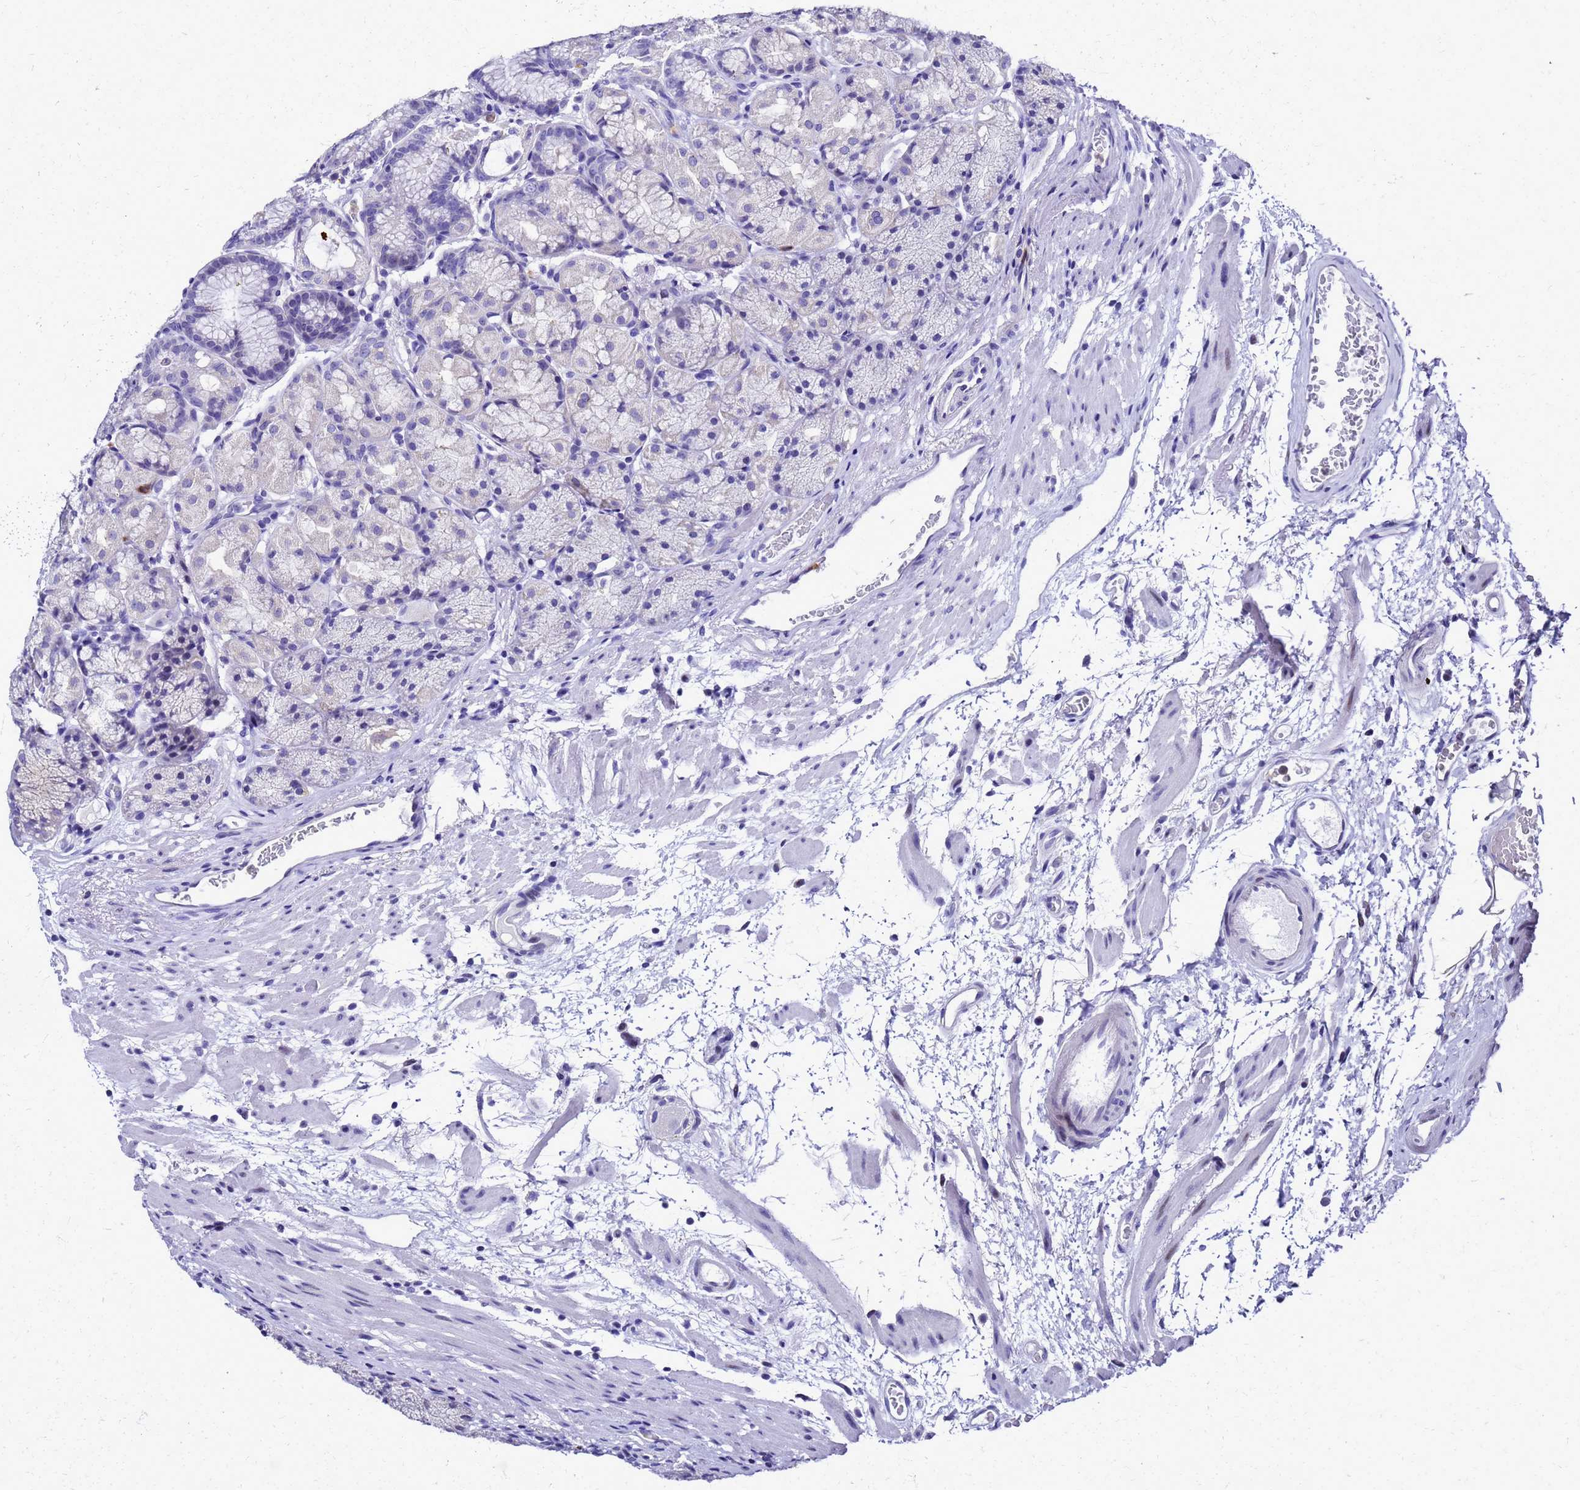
{"staining": {"intensity": "negative", "quantity": "none", "location": "none"}, "tissue": "stomach", "cell_type": "Glandular cells", "image_type": "normal", "snomed": [{"axis": "morphology", "description": "Normal tissue, NOS"}, {"axis": "topography", "description": "Stomach"}], "caption": "This histopathology image is of benign stomach stained with immunohistochemistry (IHC) to label a protein in brown with the nuclei are counter-stained blue. There is no expression in glandular cells. The staining is performed using DAB (3,3'-diaminobenzidine) brown chromogen with nuclei counter-stained in using hematoxylin.", "gene": "SMIM21", "patient": {"sex": "male", "age": 63}}